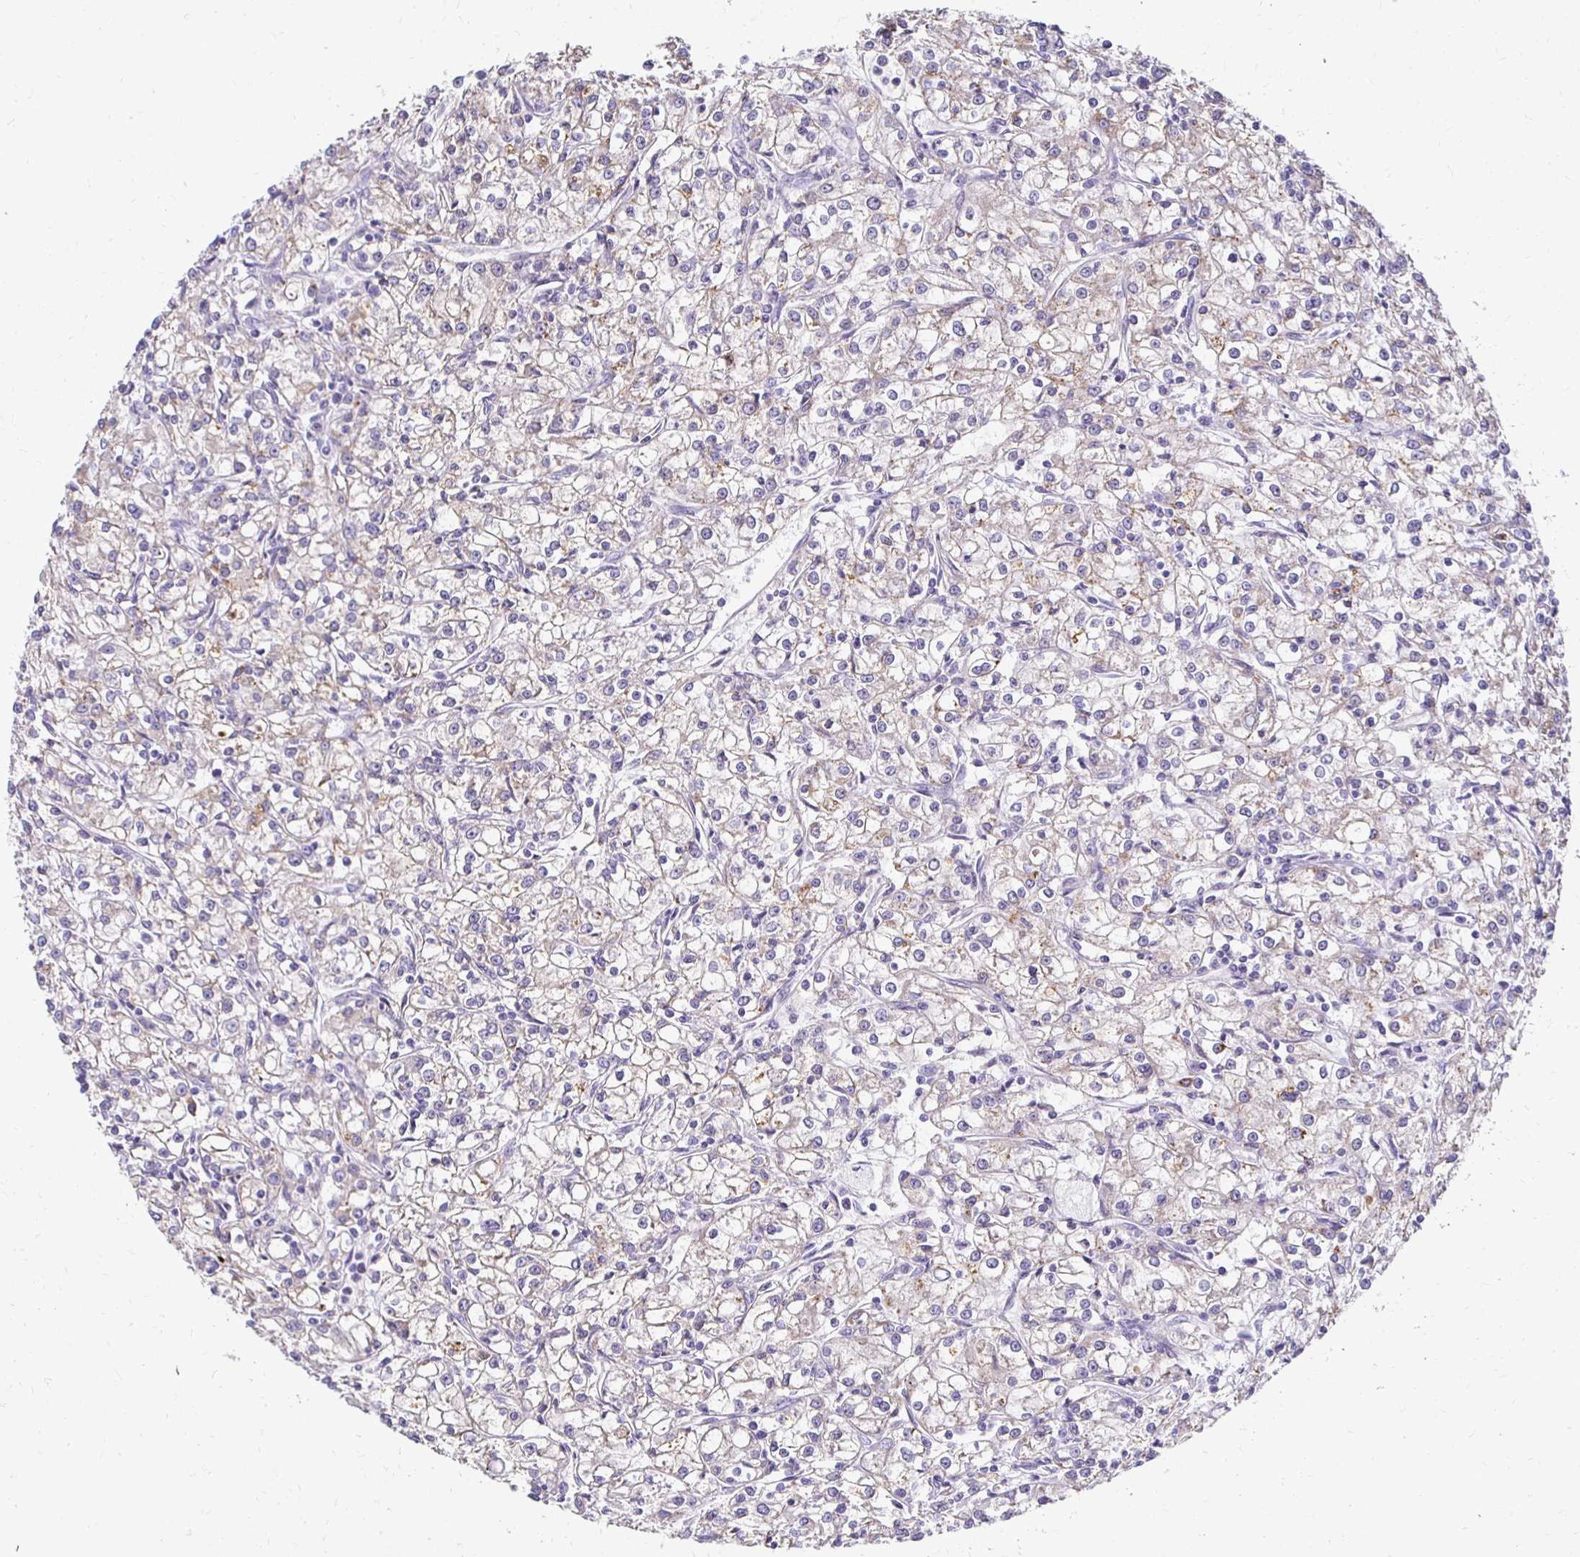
{"staining": {"intensity": "weak", "quantity": "<25%", "location": "cytoplasmic/membranous"}, "tissue": "renal cancer", "cell_type": "Tumor cells", "image_type": "cancer", "snomed": [{"axis": "morphology", "description": "Adenocarcinoma, NOS"}, {"axis": "topography", "description": "Kidney"}], "caption": "Photomicrograph shows no protein staining in tumor cells of adenocarcinoma (renal) tissue.", "gene": "AKAP6", "patient": {"sex": "female", "age": 59}}